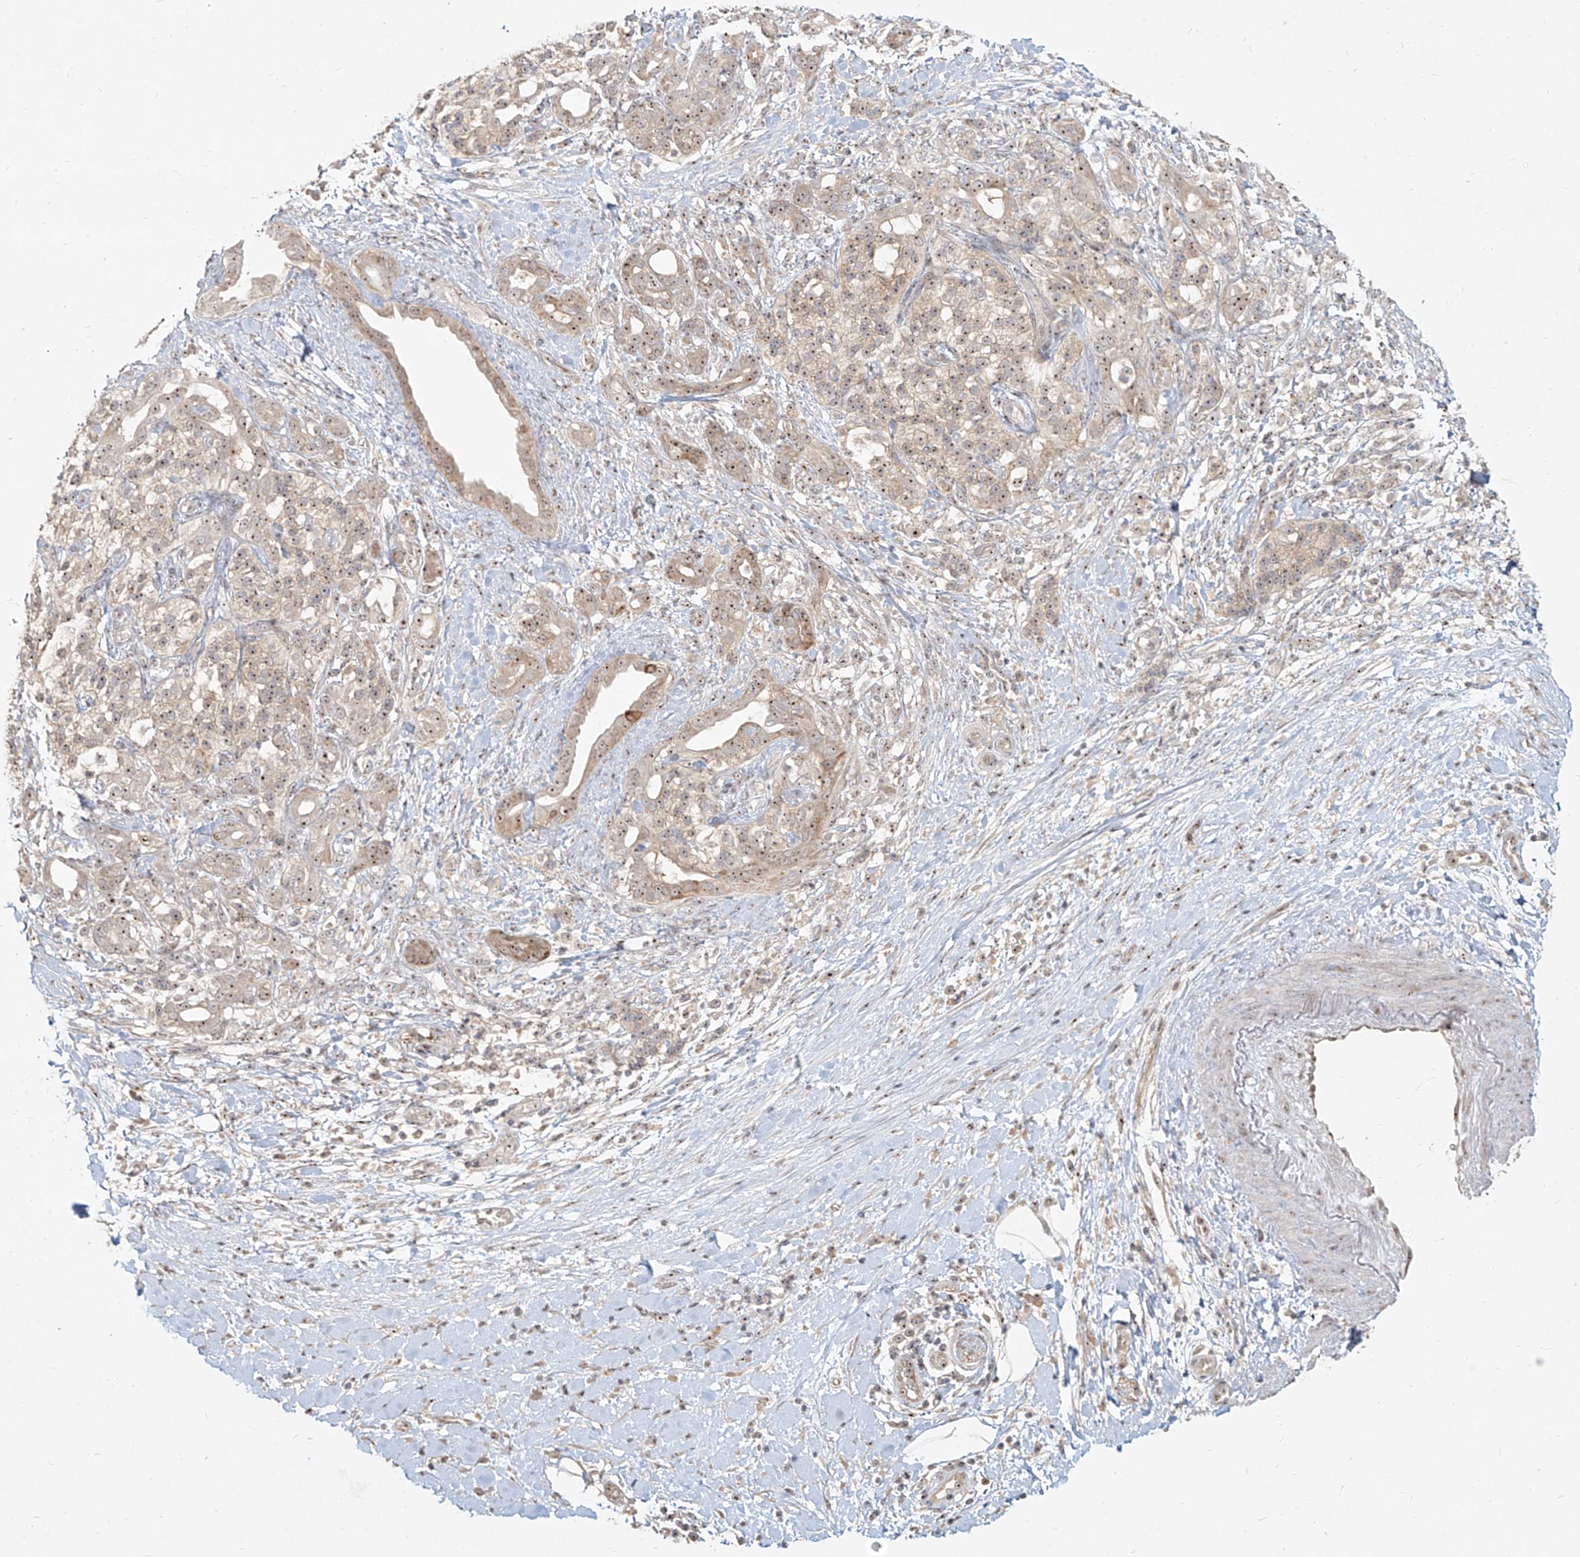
{"staining": {"intensity": "weak", "quantity": ">75%", "location": "cytoplasmic/membranous,nuclear"}, "tissue": "pancreatic cancer", "cell_type": "Tumor cells", "image_type": "cancer", "snomed": [{"axis": "morphology", "description": "Adenocarcinoma, NOS"}, {"axis": "topography", "description": "Pancreas"}], "caption": "The image shows a brown stain indicating the presence of a protein in the cytoplasmic/membranous and nuclear of tumor cells in adenocarcinoma (pancreatic). The protein of interest is stained brown, and the nuclei are stained in blue (DAB IHC with brightfield microscopy, high magnification).", "gene": "BYSL", "patient": {"sex": "male", "age": 58}}